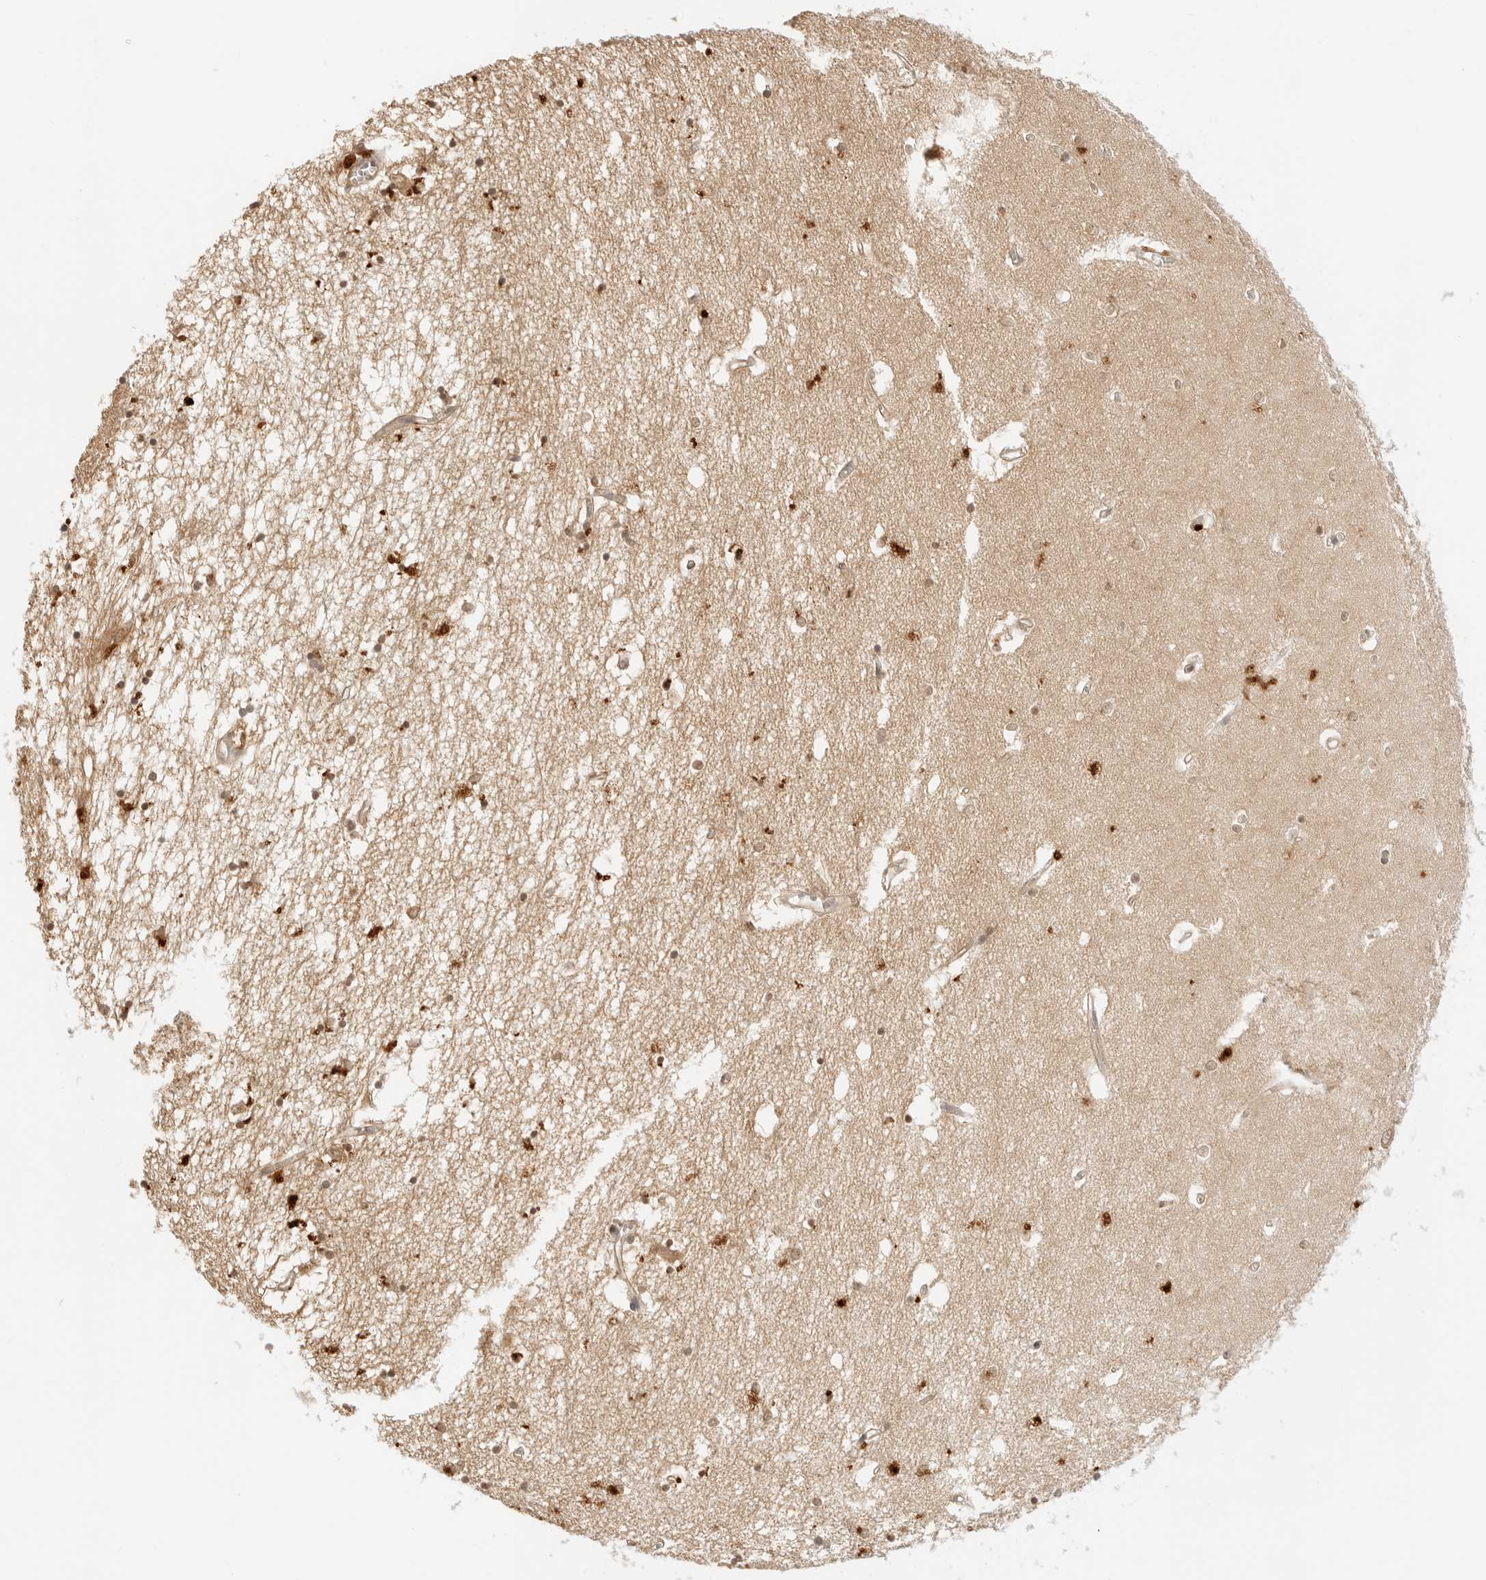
{"staining": {"intensity": "moderate", "quantity": ">75%", "location": "cytoplasmic/membranous,nuclear"}, "tissue": "hippocampus", "cell_type": "Glial cells", "image_type": "normal", "snomed": [{"axis": "morphology", "description": "Normal tissue, NOS"}, {"axis": "topography", "description": "Hippocampus"}], "caption": "Approximately >75% of glial cells in benign human hippocampus exhibit moderate cytoplasmic/membranous,nuclear protein positivity as visualized by brown immunohistochemical staining.", "gene": "EPHA1", "patient": {"sex": "male", "age": 70}}